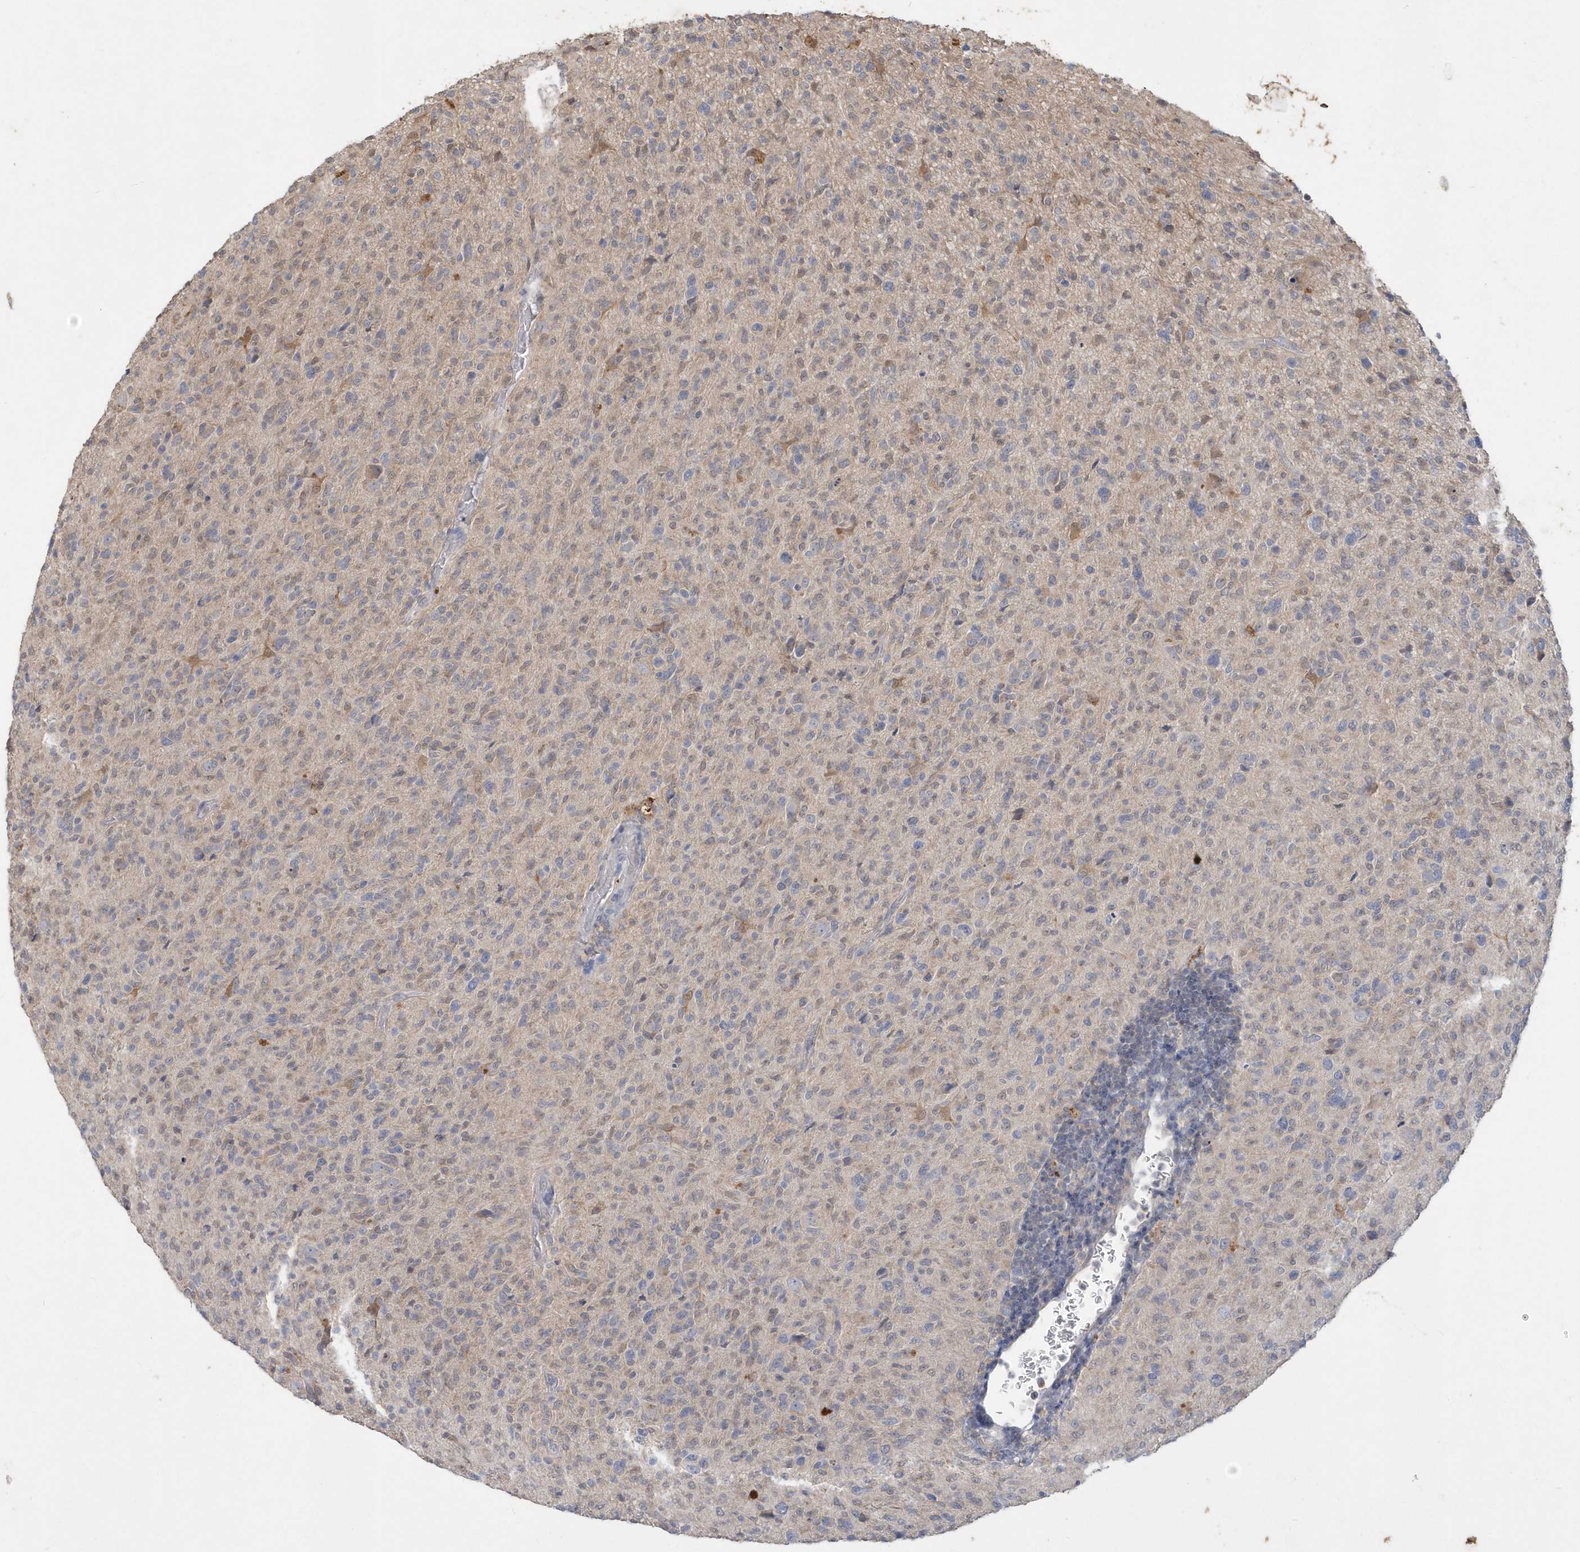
{"staining": {"intensity": "weak", "quantity": "25%-75%", "location": "cytoplasmic/membranous"}, "tissue": "glioma", "cell_type": "Tumor cells", "image_type": "cancer", "snomed": [{"axis": "morphology", "description": "Glioma, malignant, High grade"}, {"axis": "topography", "description": "Brain"}], "caption": "Glioma stained for a protein (brown) demonstrates weak cytoplasmic/membranous positive staining in about 25%-75% of tumor cells.", "gene": "AKR7A2", "patient": {"sex": "female", "age": 57}}